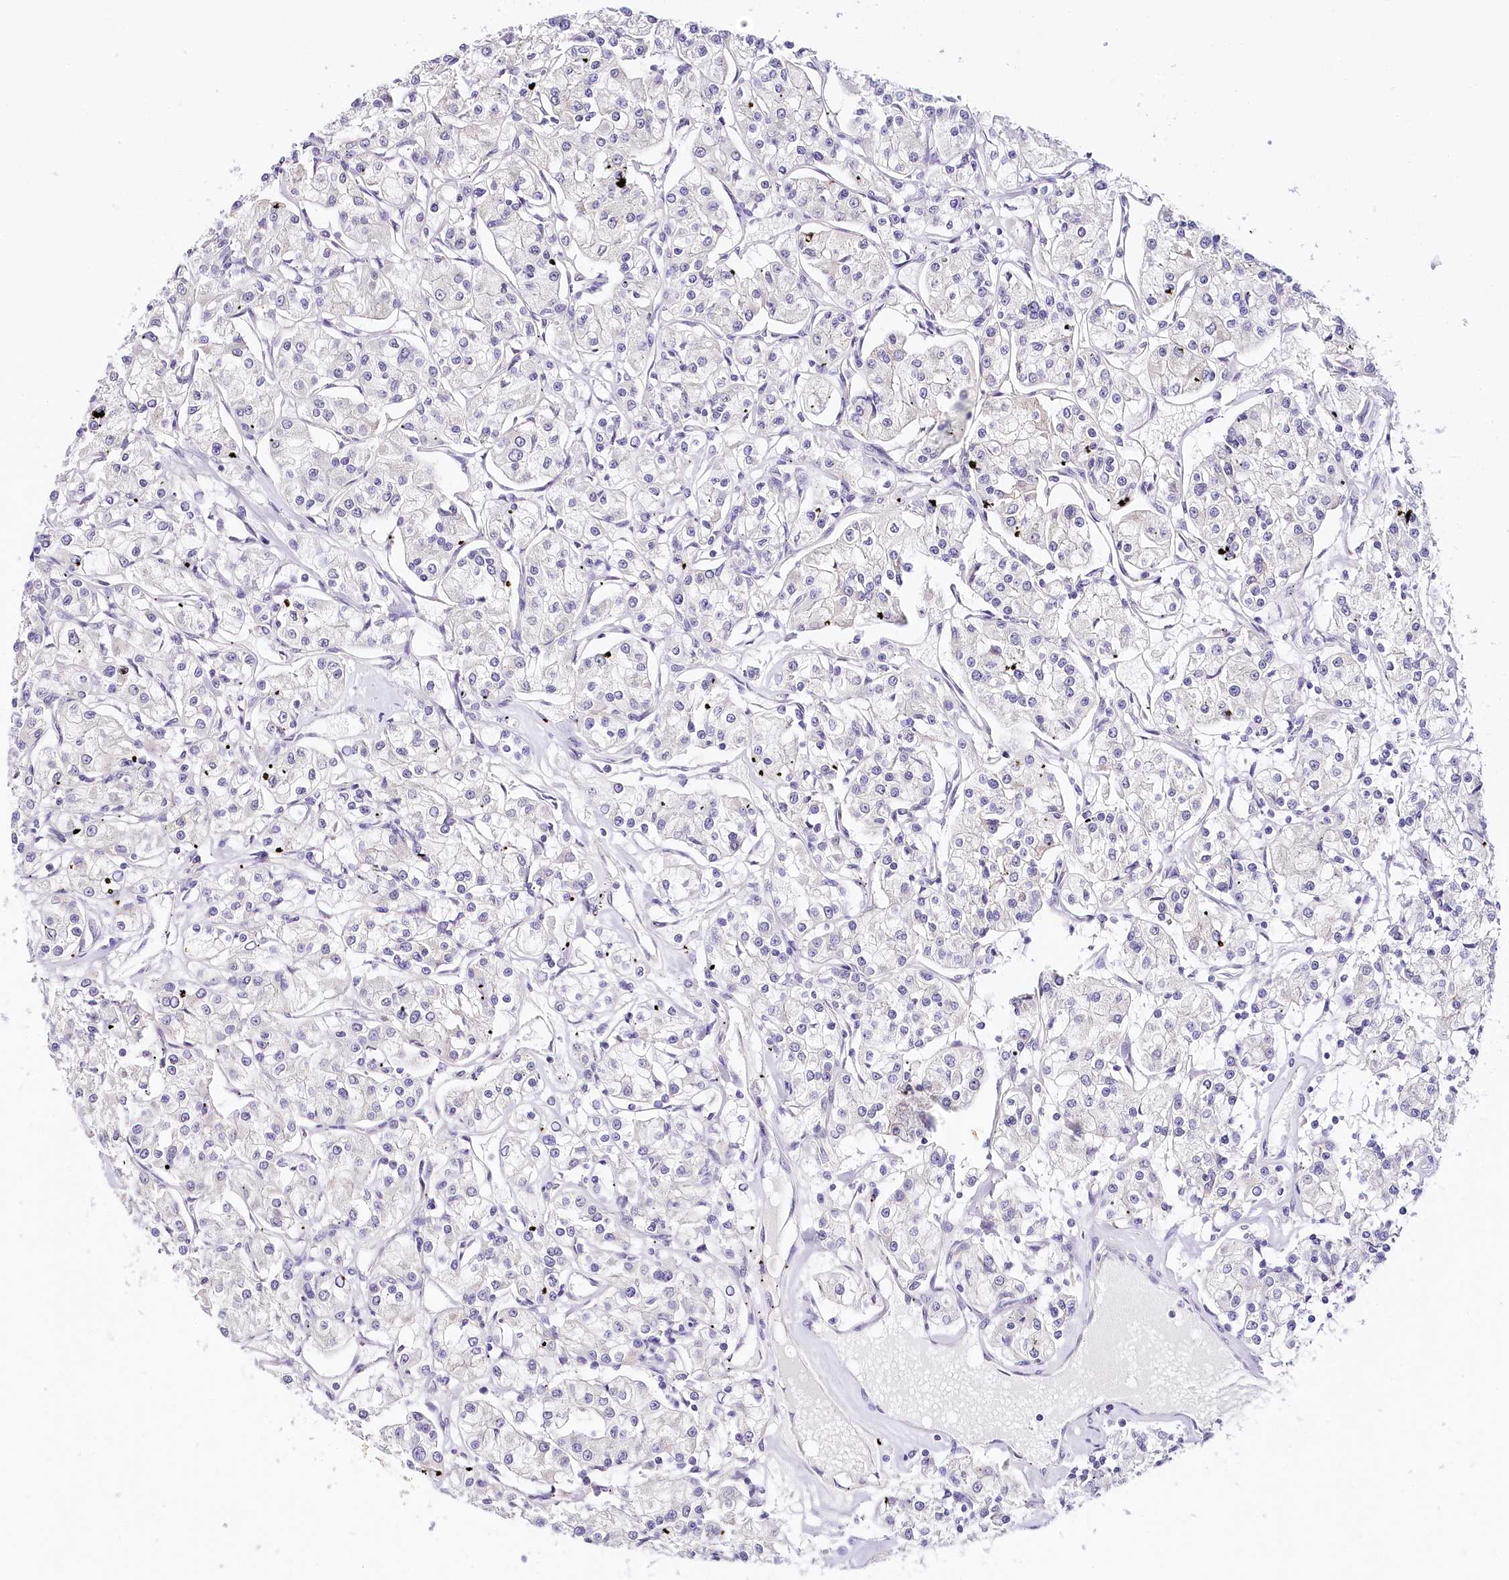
{"staining": {"intensity": "negative", "quantity": "none", "location": "none"}, "tissue": "renal cancer", "cell_type": "Tumor cells", "image_type": "cancer", "snomed": [{"axis": "morphology", "description": "Adenocarcinoma, NOS"}, {"axis": "topography", "description": "Kidney"}], "caption": "Renal cancer was stained to show a protein in brown. There is no significant positivity in tumor cells.", "gene": "TP53", "patient": {"sex": "female", "age": 59}}